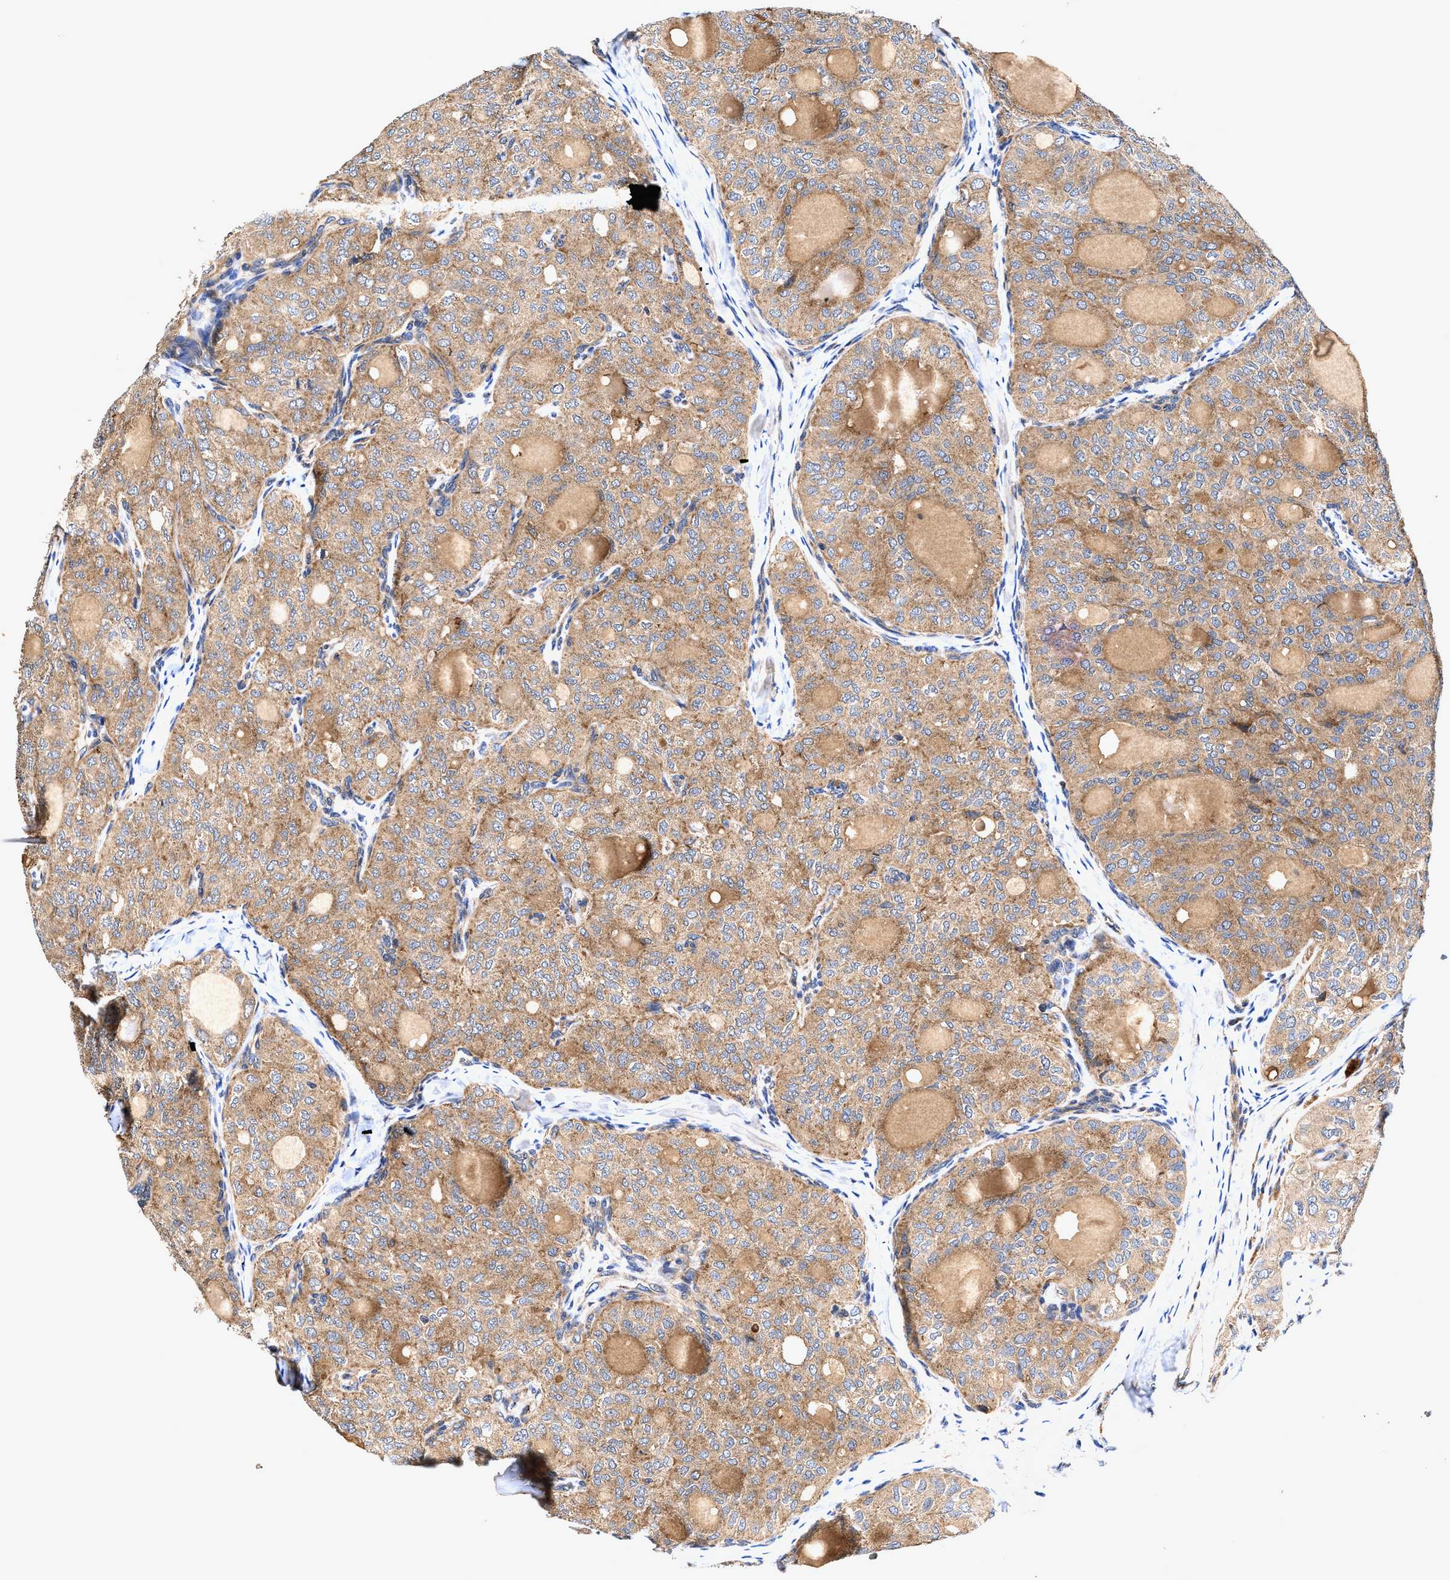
{"staining": {"intensity": "moderate", "quantity": ">75%", "location": "cytoplasmic/membranous"}, "tissue": "thyroid cancer", "cell_type": "Tumor cells", "image_type": "cancer", "snomed": [{"axis": "morphology", "description": "Follicular adenoma carcinoma, NOS"}, {"axis": "topography", "description": "Thyroid gland"}], "caption": "Thyroid cancer was stained to show a protein in brown. There is medium levels of moderate cytoplasmic/membranous positivity in about >75% of tumor cells.", "gene": "EFNA4", "patient": {"sex": "male", "age": 75}}